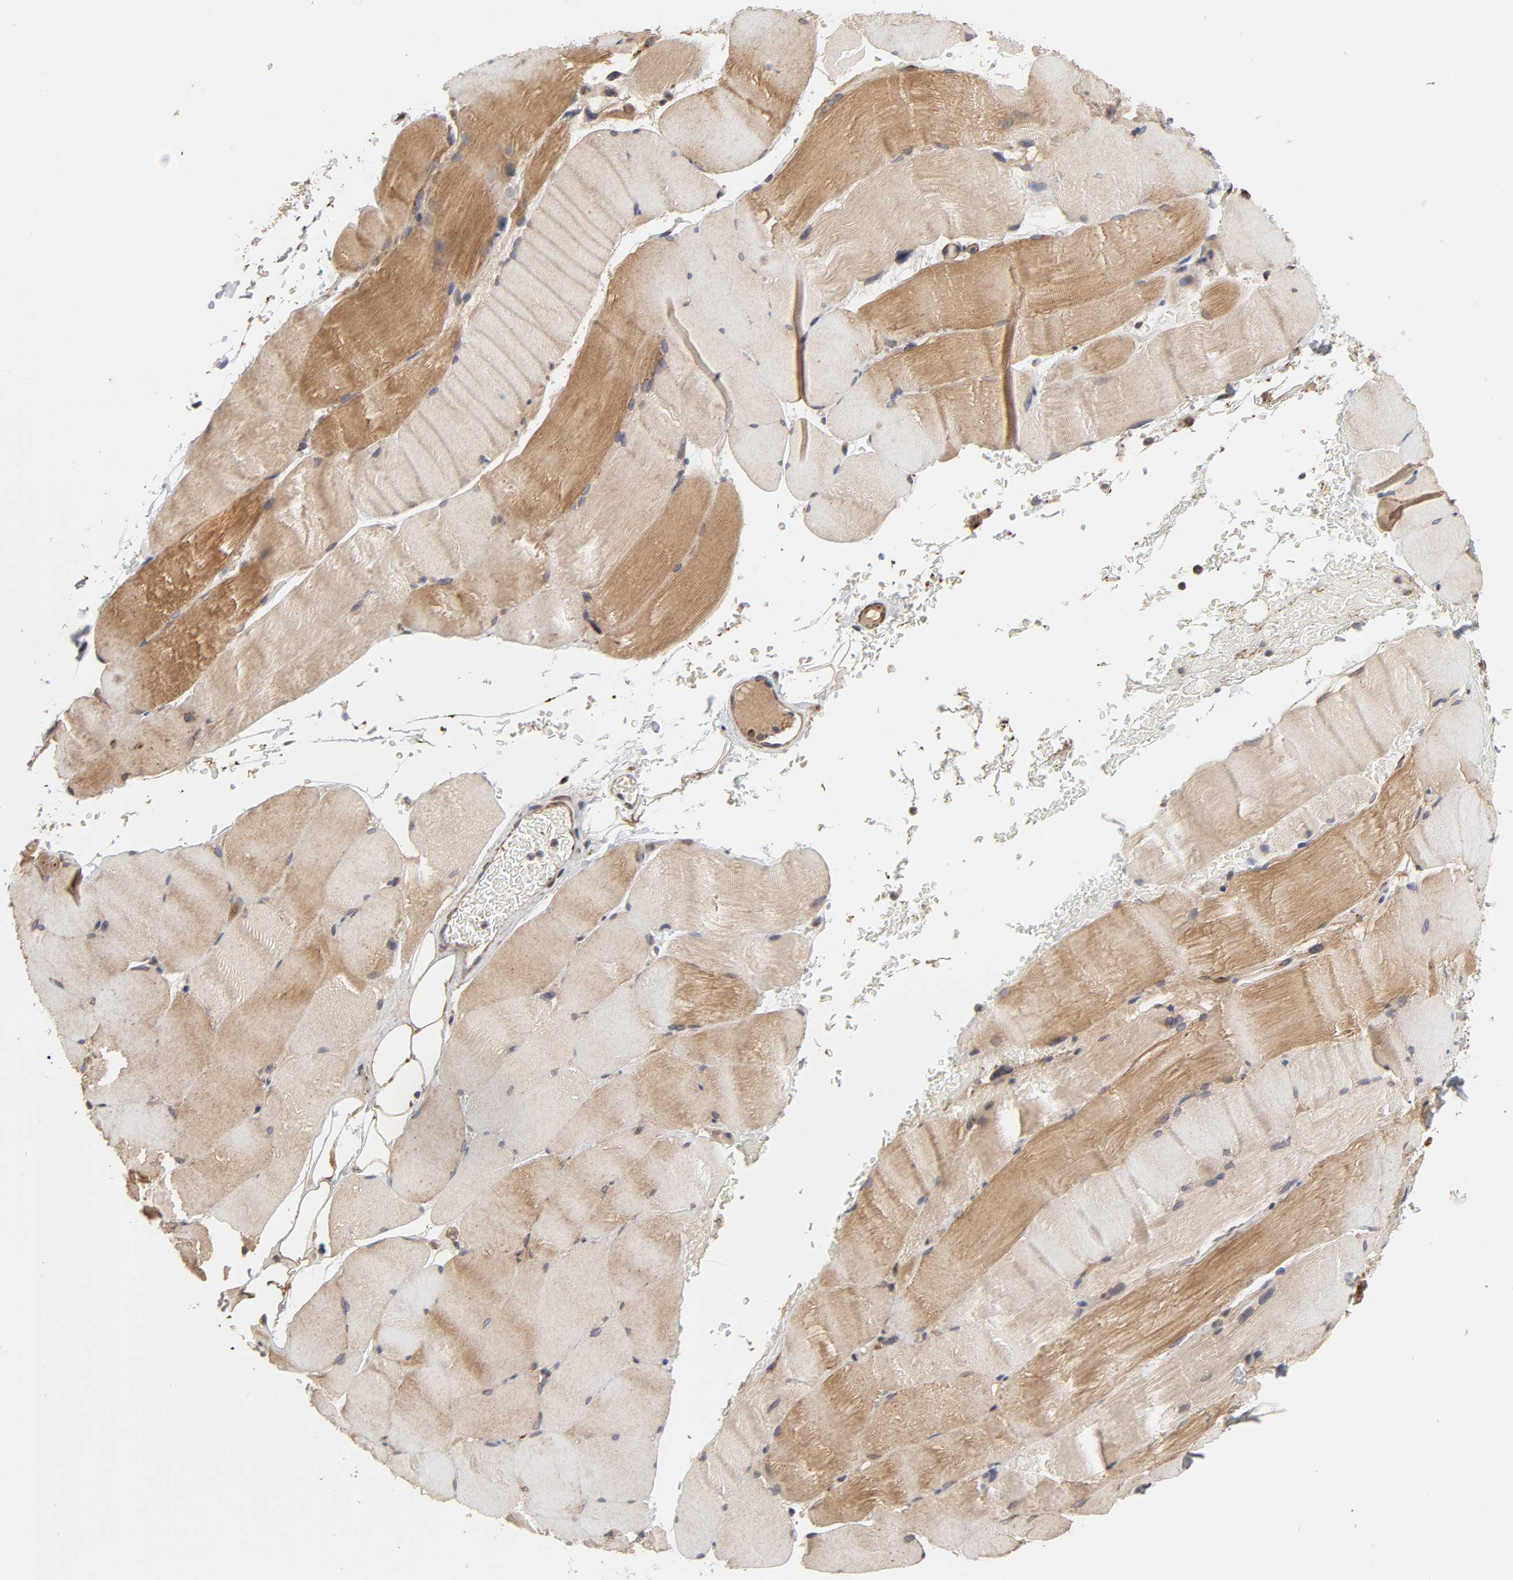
{"staining": {"intensity": "moderate", "quantity": ">75%", "location": "cytoplasmic/membranous"}, "tissue": "skeletal muscle", "cell_type": "Myocytes", "image_type": "normal", "snomed": [{"axis": "morphology", "description": "Normal tissue, NOS"}, {"axis": "topography", "description": "Skeletal muscle"}], "caption": "An immunohistochemistry (IHC) image of benign tissue is shown. Protein staining in brown highlights moderate cytoplasmic/membranous positivity in skeletal muscle within myocytes.", "gene": "GNPTG", "patient": {"sex": "female", "age": 37}}